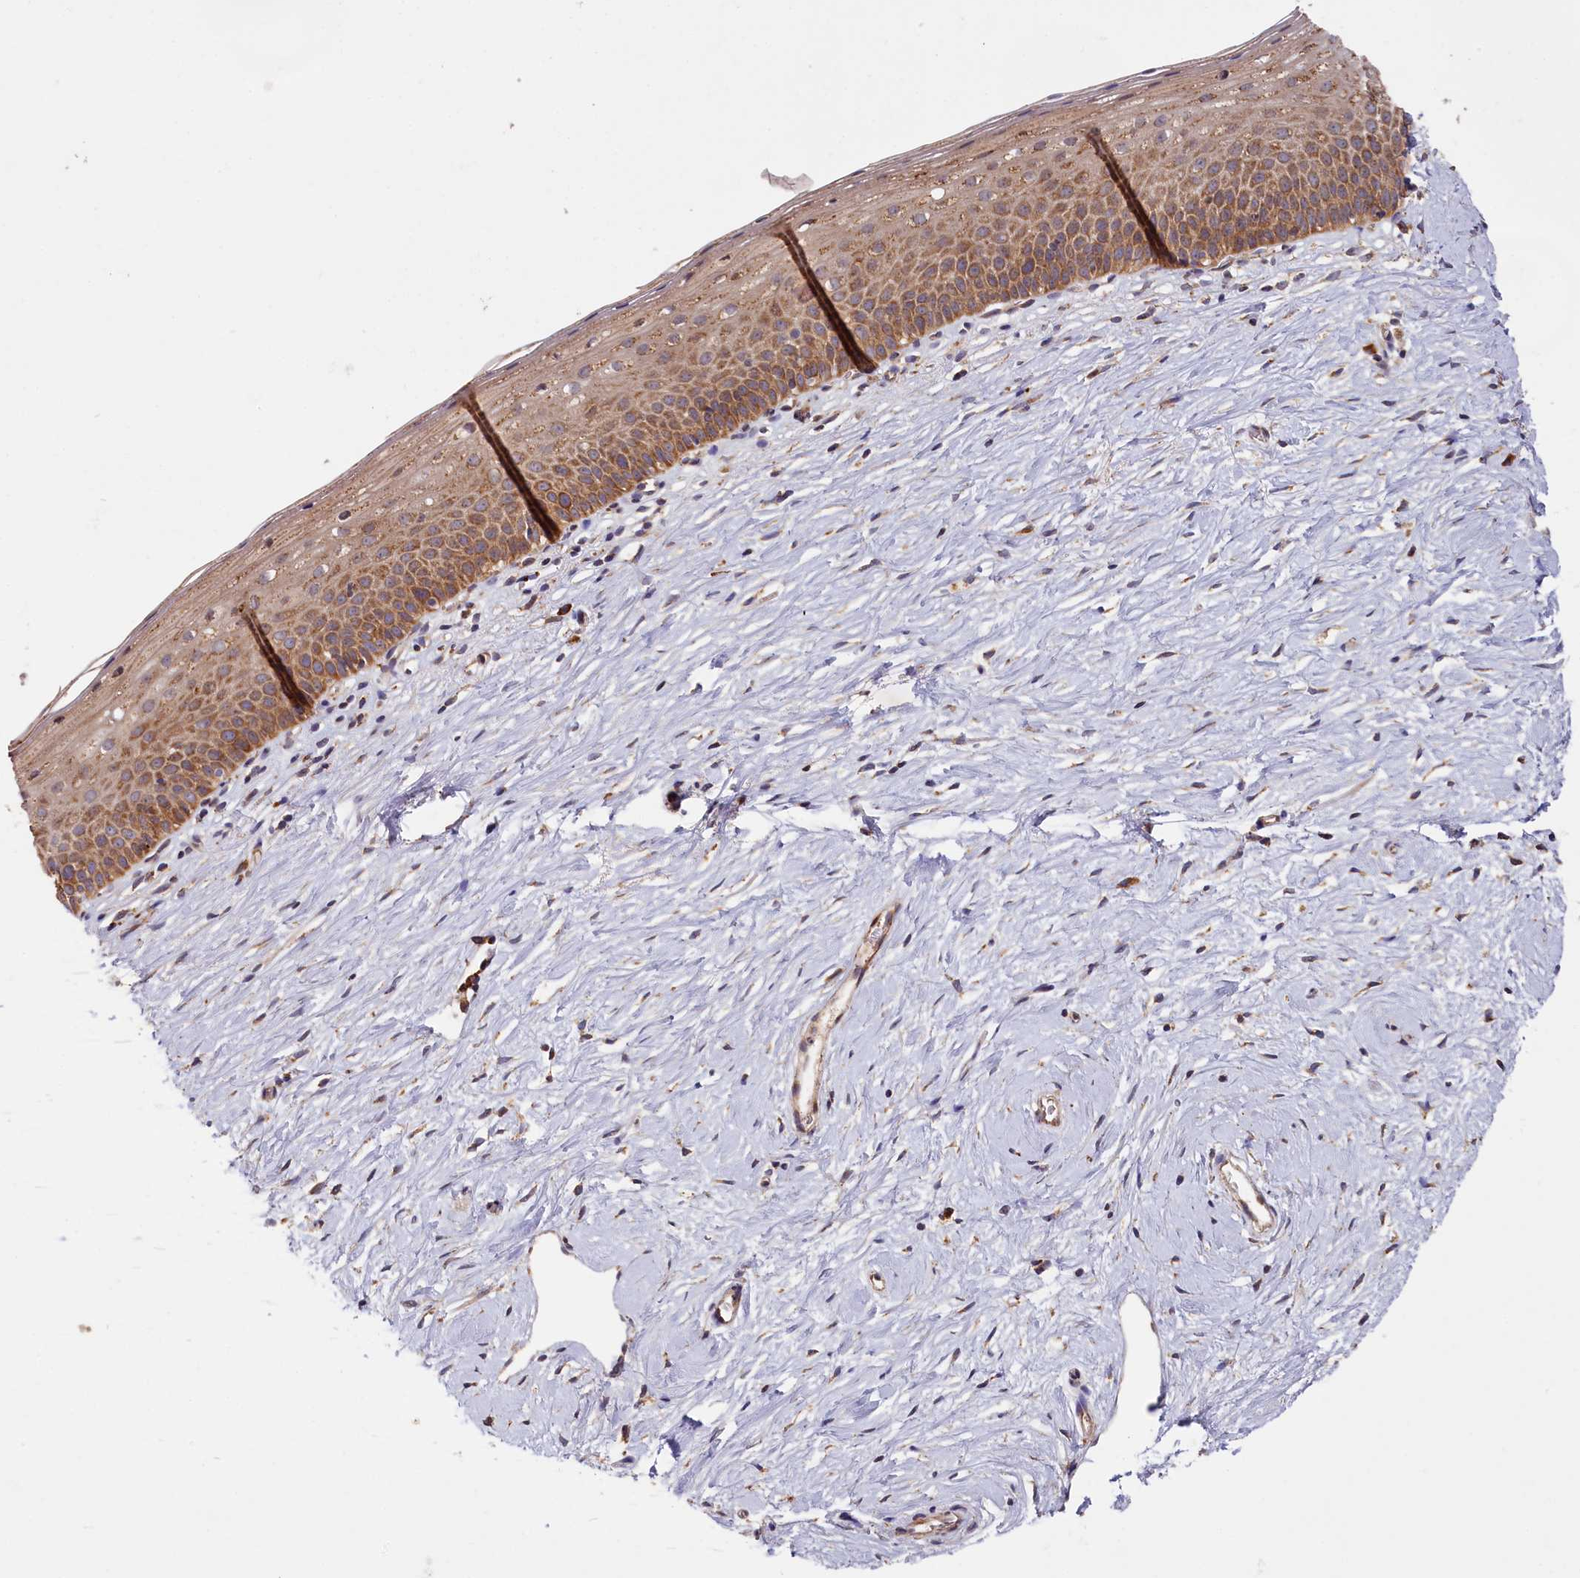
{"staining": {"intensity": "strong", "quantity": ">75%", "location": "cytoplasmic/membranous"}, "tissue": "cervix", "cell_type": "Glandular cells", "image_type": "normal", "snomed": [{"axis": "morphology", "description": "Normal tissue, NOS"}, {"axis": "topography", "description": "Cervix"}], "caption": "Protein expression analysis of unremarkable cervix exhibits strong cytoplasmic/membranous expression in approximately >75% of glandular cells.", "gene": "CEP44", "patient": {"sex": "female", "age": 57}}